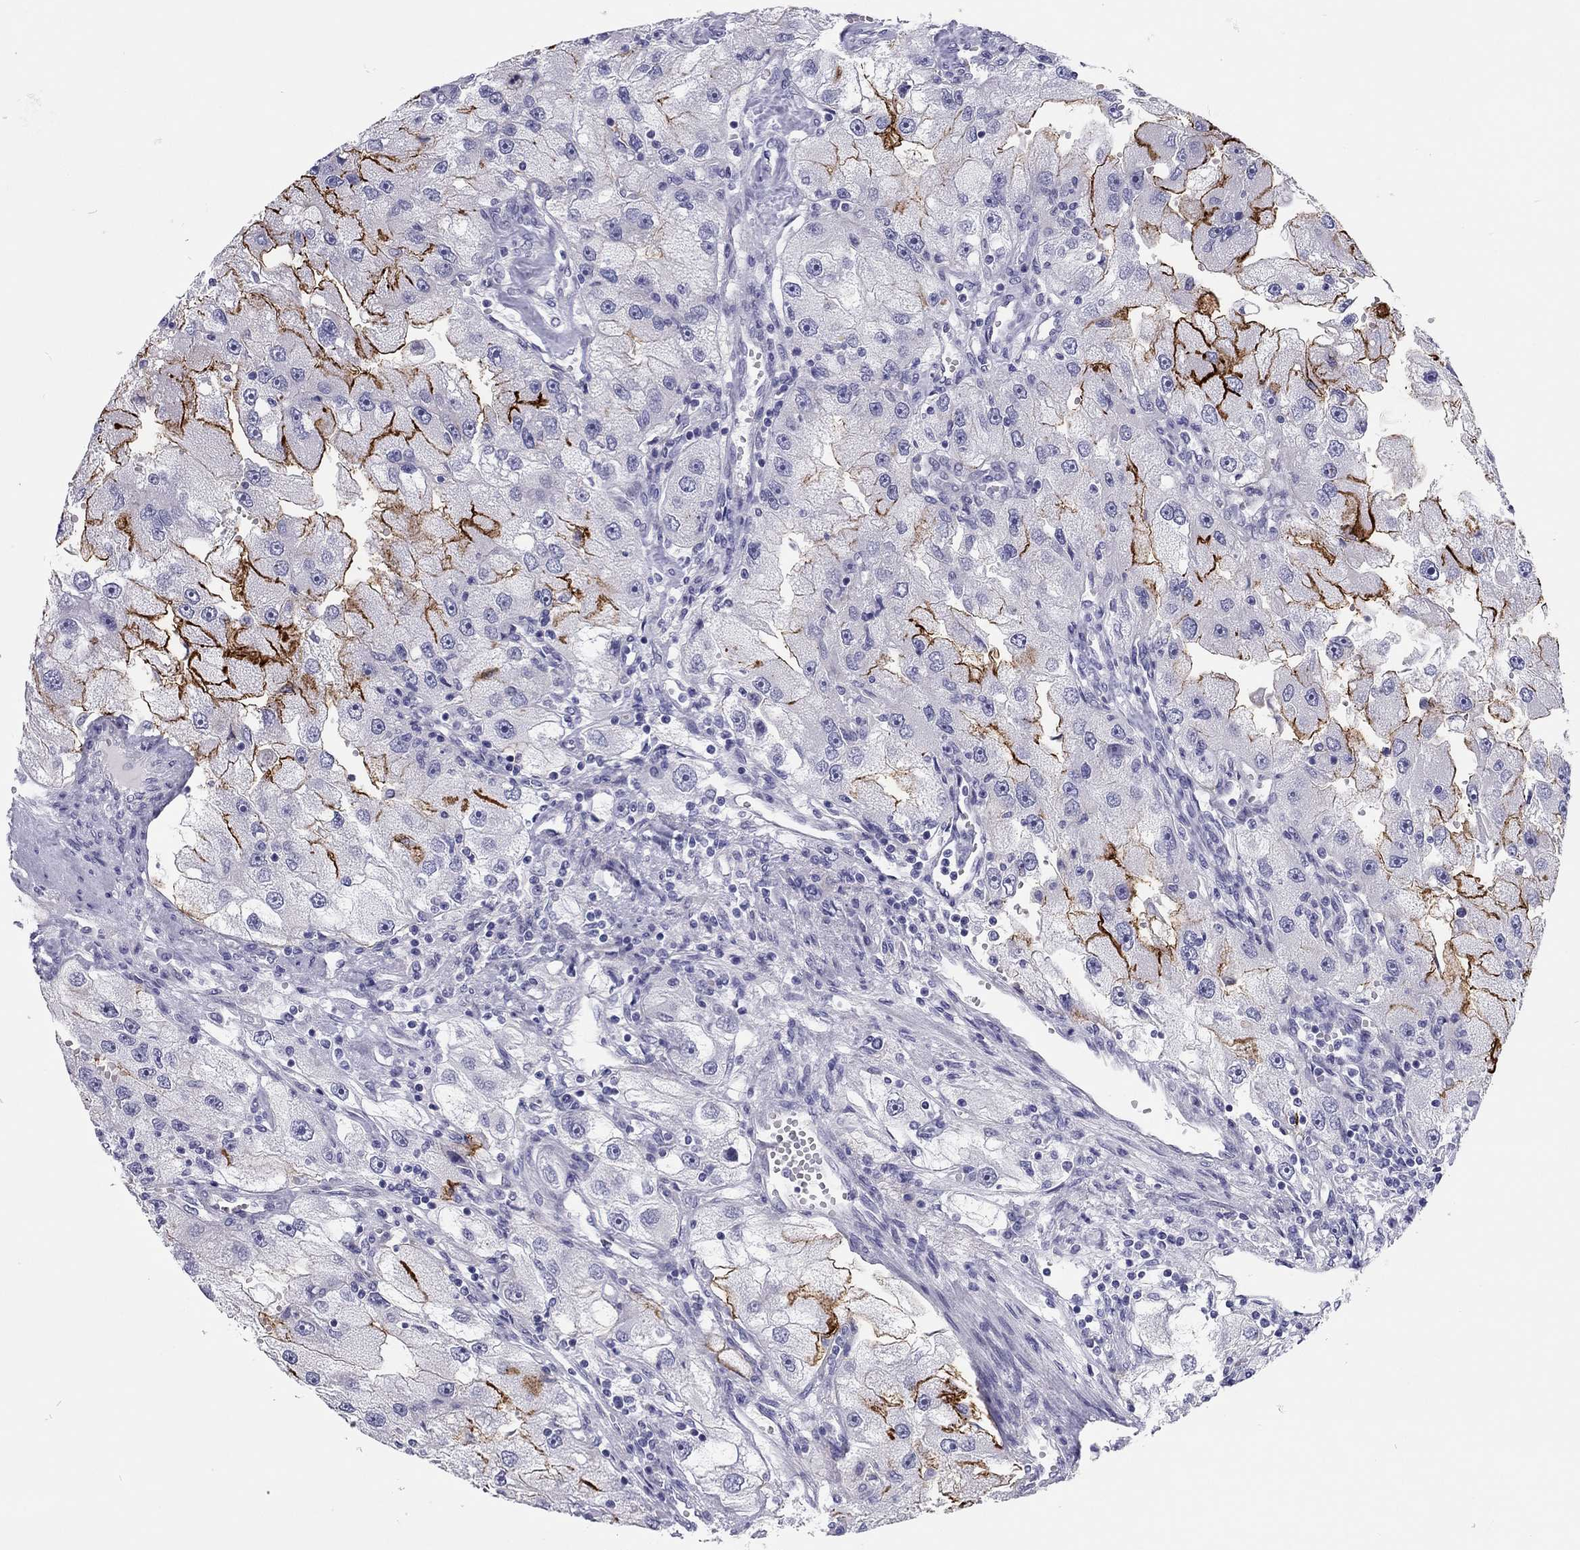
{"staining": {"intensity": "strong", "quantity": "<25%", "location": "cytoplasmic/membranous"}, "tissue": "renal cancer", "cell_type": "Tumor cells", "image_type": "cancer", "snomed": [{"axis": "morphology", "description": "Adenocarcinoma, NOS"}, {"axis": "topography", "description": "Kidney"}], "caption": "The photomicrograph exhibits staining of renal cancer (adenocarcinoma), revealing strong cytoplasmic/membranous protein positivity (brown color) within tumor cells.", "gene": "SCARB1", "patient": {"sex": "male", "age": 63}}